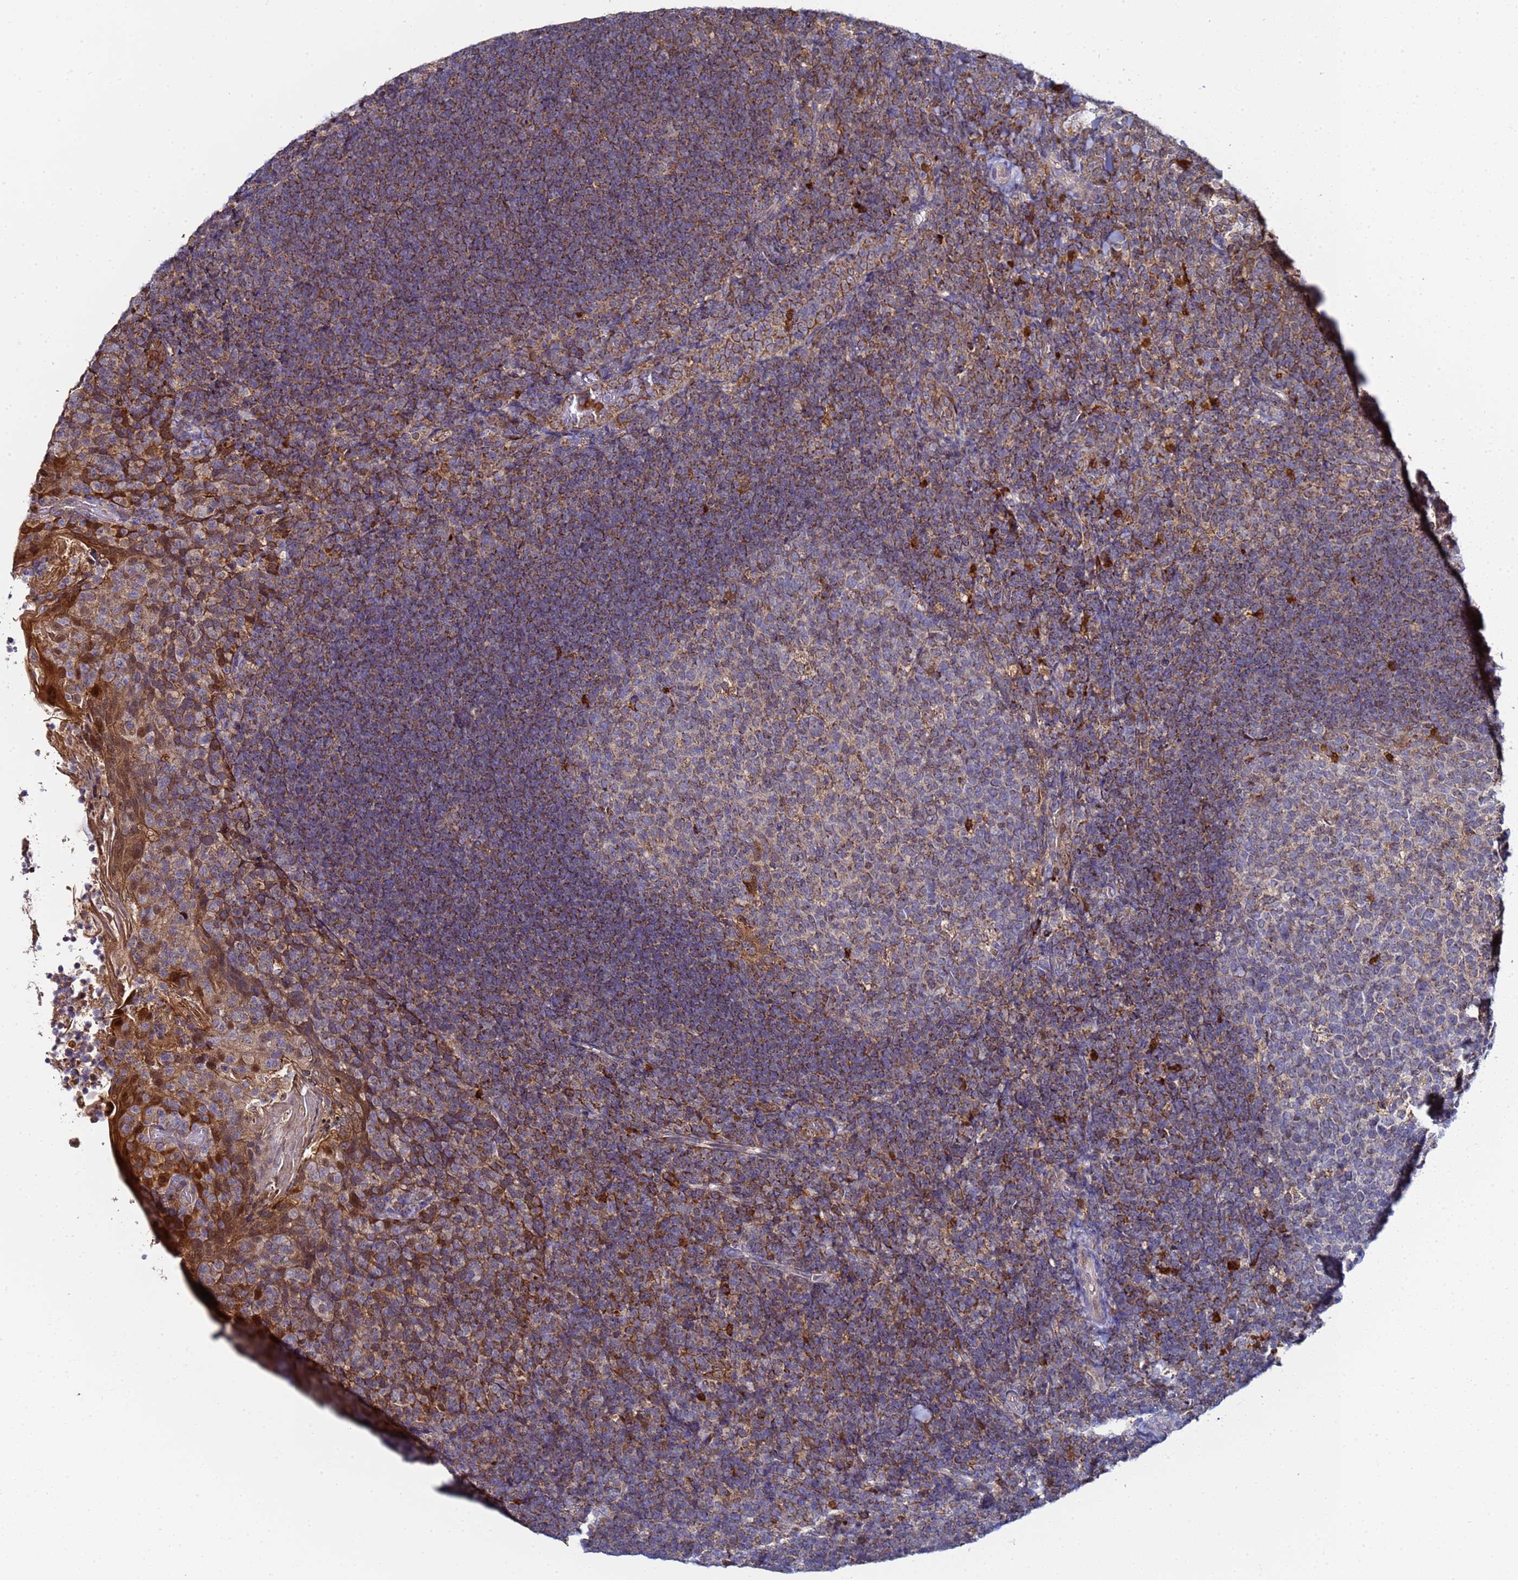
{"staining": {"intensity": "moderate", "quantity": ">75%", "location": "cytoplasmic/membranous,nuclear"}, "tissue": "tonsil", "cell_type": "Germinal center cells", "image_type": "normal", "snomed": [{"axis": "morphology", "description": "Normal tissue, NOS"}, {"axis": "topography", "description": "Tonsil"}], "caption": "The image reveals immunohistochemical staining of unremarkable tonsil. There is moderate cytoplasmic/membranous,nuclear positivity is present in approximately >75% of germinal center cells.", "gene": "CCDC127", "patient": {"sex": "female", "age": 10}}